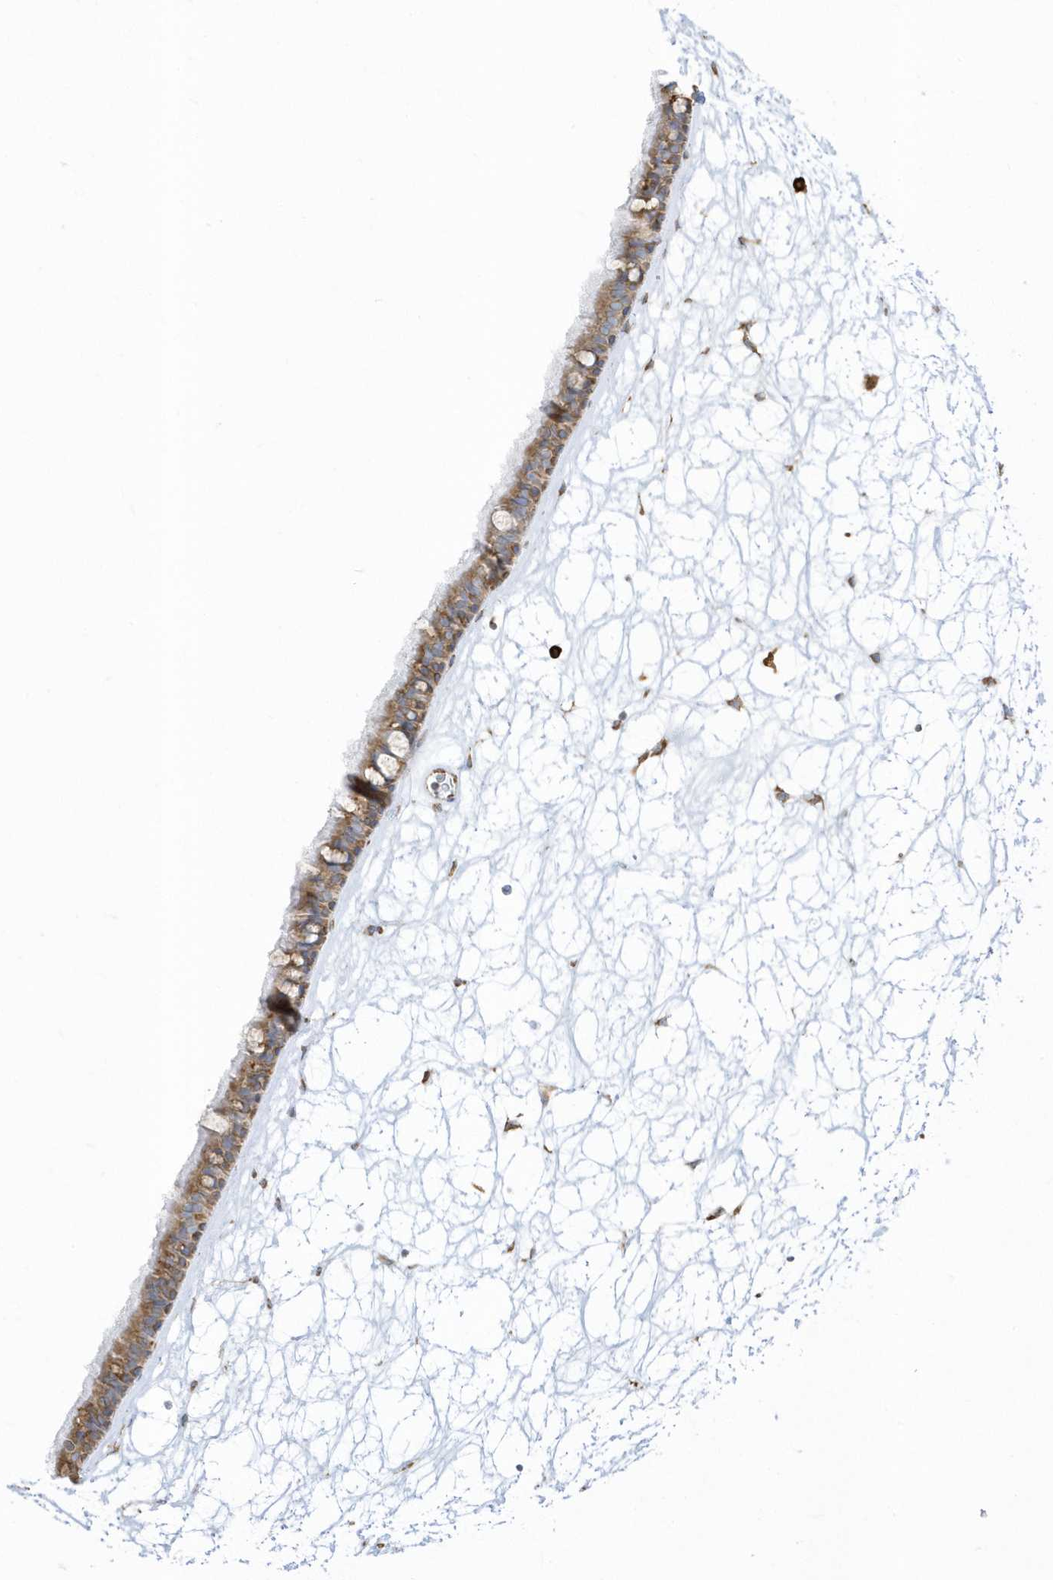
{"staining": {"intensity": "moderate", "quantity": ">75%", "location": "cytoplasmic/membranous"}, "tissue": "nasopharynx", "cell_type": "Respiratory epithelial cells", "image_type": "normal", "snomed": [{"axis": "morphology", "description": "Normal tissue, NOS"}, {"axis": "topography", "description": "Nasopharynx"}], "caption": "Brown immunohistochemical staining in normal human nasopharynx shows moderate cytoplasmic/membranous positivity in about >75% of respiratory epithelial cells.", "gene": "PDIA6", "patient": {"sex": "male", "age": 64}}